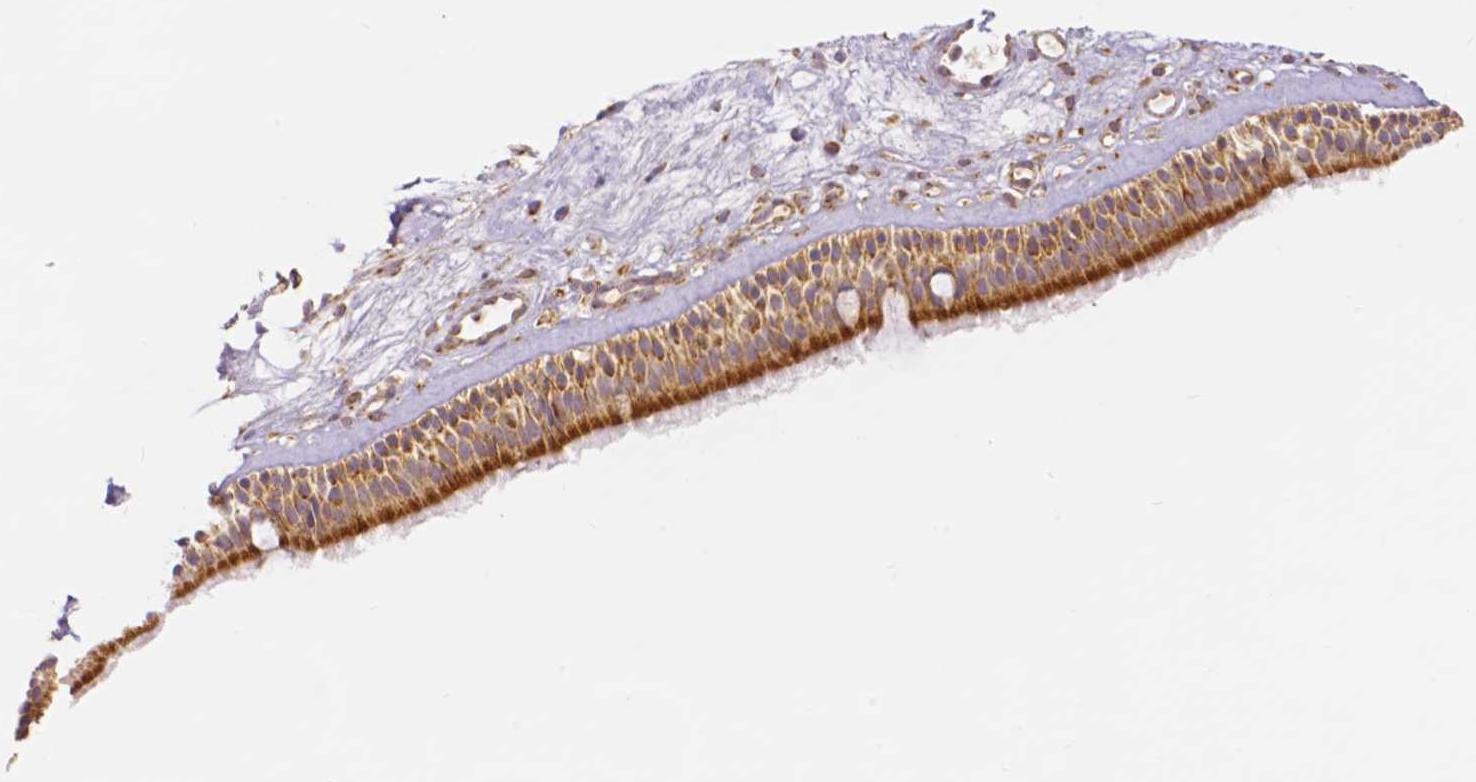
{"staining": {"intensity": "moderate", "quantity": ">75%", "location": "cytoplasmic/membranous"}, "tissue": "nasopharynx", "cell_type": "Respiratory epithelial cells", "image_type": "normal", "snomed": [{"axis": "morphology", "description": "Normal tissue, NOS"}, {"axis": "topography", "description": "Nasopharynx"}], "caption": "DAB (3,3'-diaminobenzidine) immunohistochemical staining of unremarkable human nasopharynx reveals moderate cytoplasmic/membranous protein positivity in approximately >75% of respiratory epithelial cells. Nuclei are stained in blue.", "gene": "RHOT1", "patient": {"sex": "male", "age": 68}}